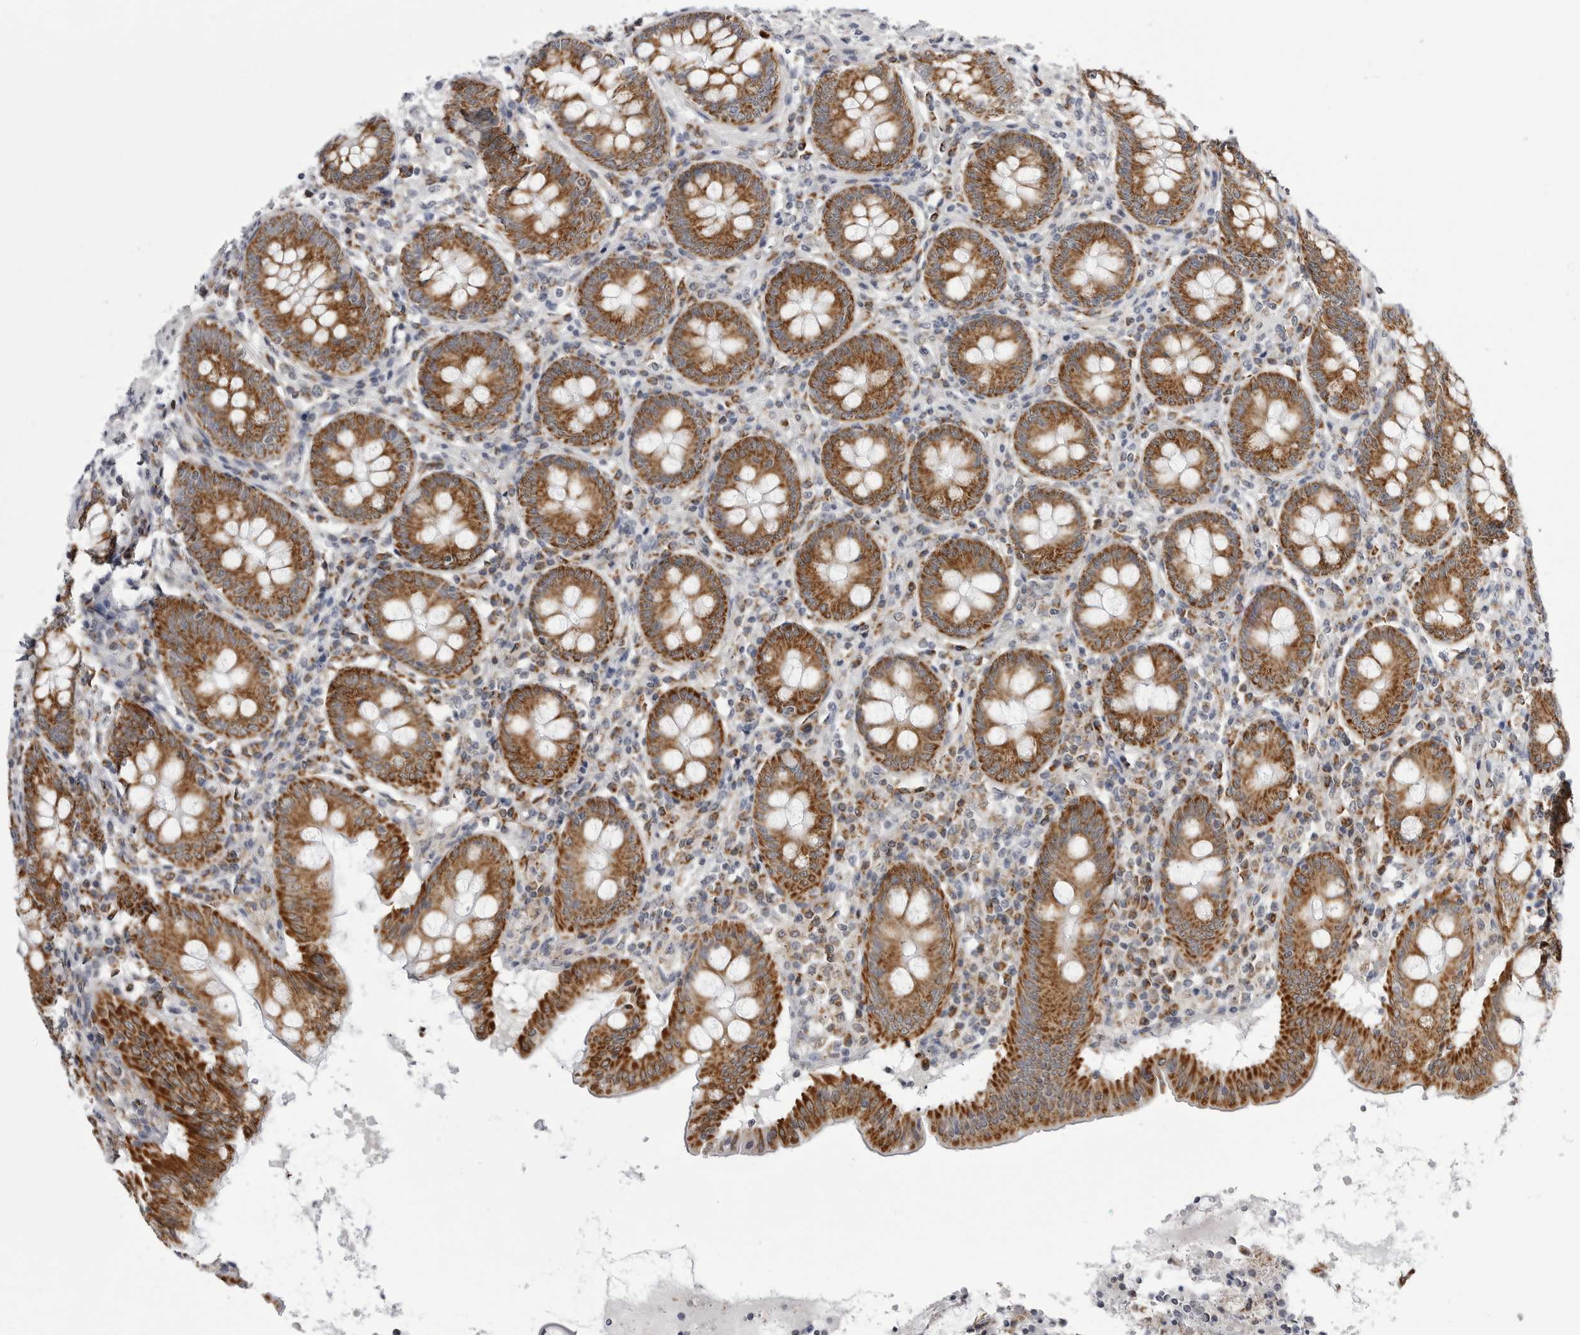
{"staining": {"intensity": "moderate", "quantity": ">75%", "location": "cytoplasmic/membranous"}, "tissue": "appendix", "cell_type": "Glandular cells", "image_type": "normal", "snomed": [{"axis": "morphology", "description": "Normal tissue, NOS"}, {"axis": "topography", "description": "Appendix"}], "caption": "The photomicrograph shows immunohistochemical staining of benign appendix. There is moderate cytoplasmic/membranous staining is identified in approximately >75% of glandular cells. (Brightfield microscopy of DAB IHC at high magnification).", "gene": "FH", "patient": {"sex": "female", "age": 54}}